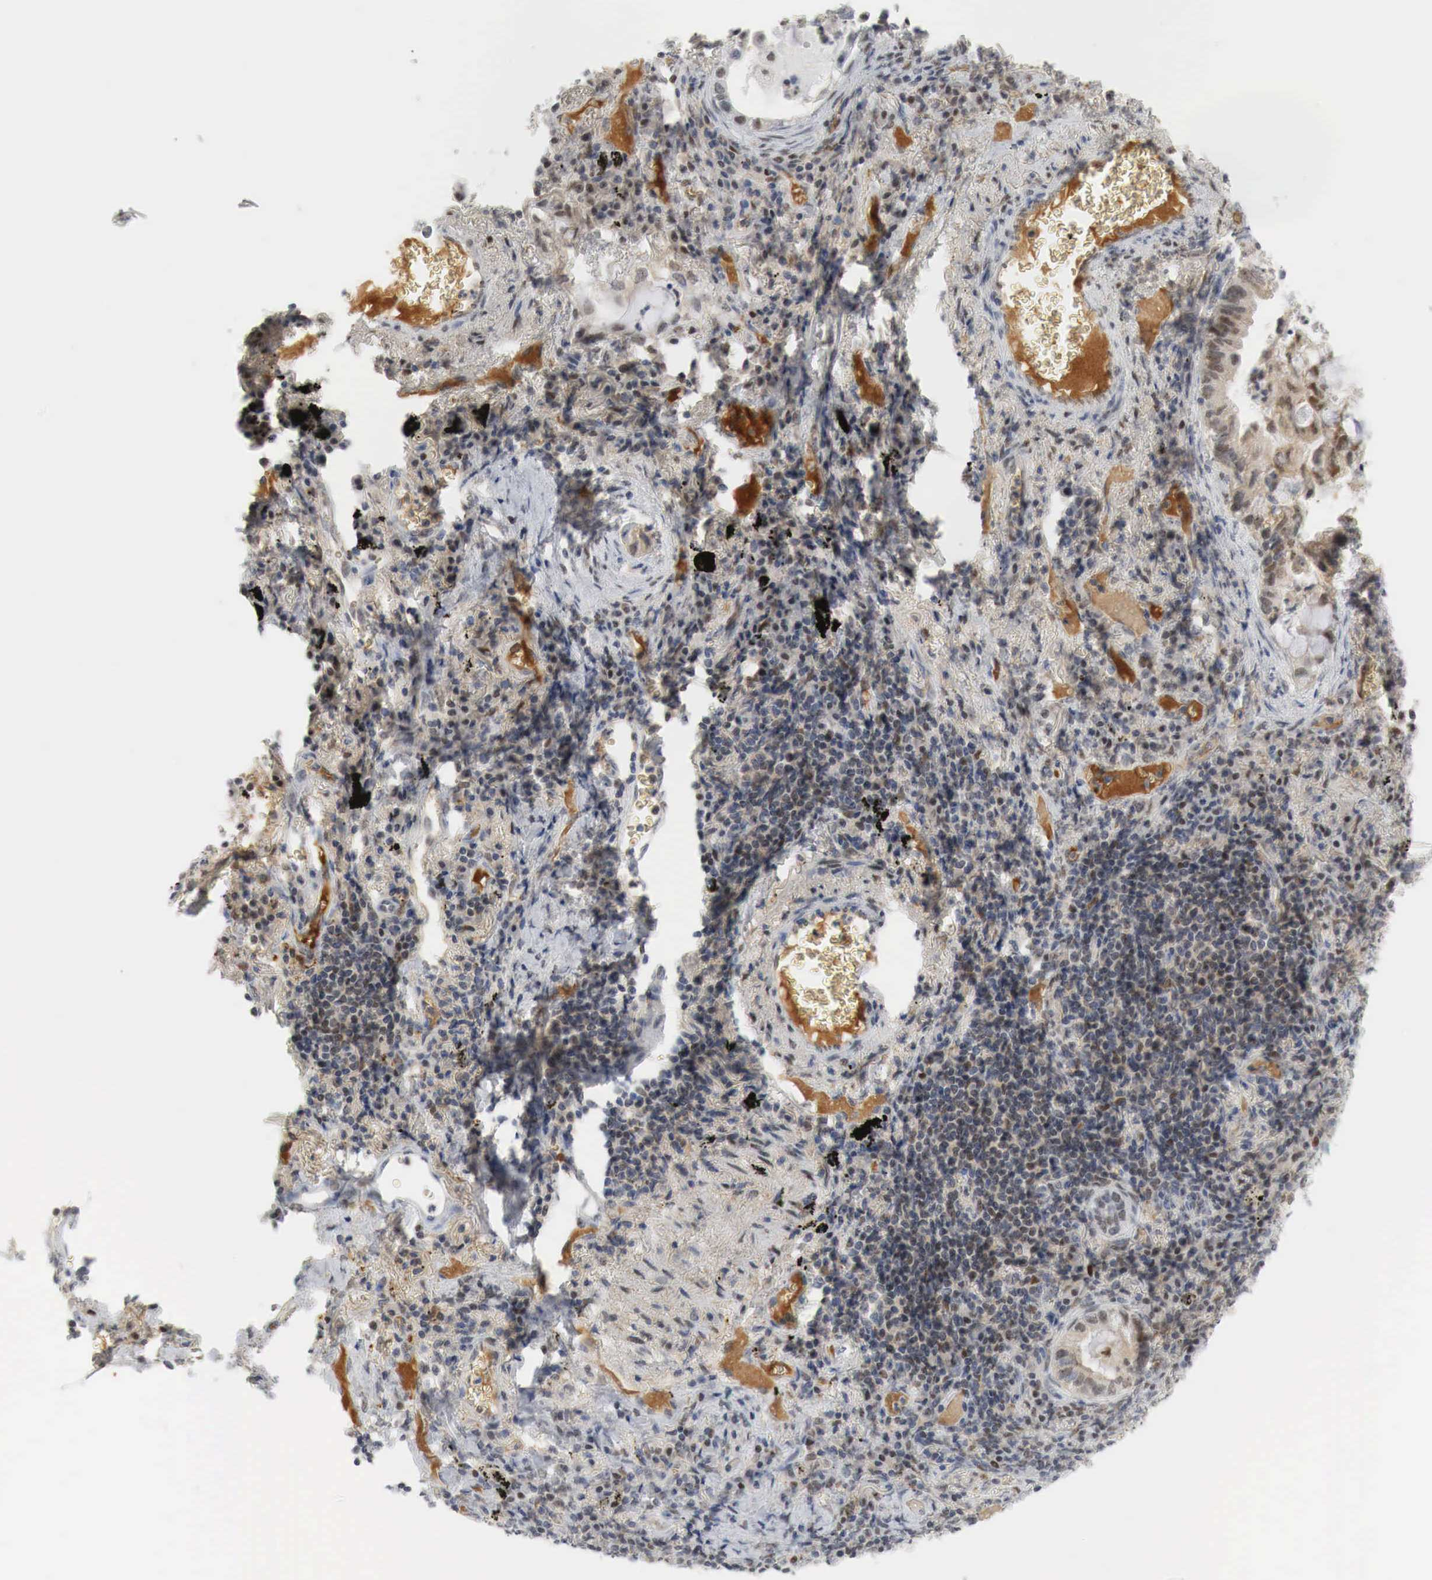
{"staining": {"intensity": "moderate", "quantity": "25%-75%", "location": "cytoplasmic/membranous,nuclear"}, "tissue": "lung cancer", "cell_type": "Tumor cells", "image_type": "cancer", "snomed": [{"axis": "morphology", "description": "Adenocarcinoma, NOS"}, {"axis": "topography", "description": "Lung"}], "caption": "Lung cancer (adenocarcinoma) tissue demonstrates moderate cytoplasmic/membranous and nuclear expression in approximately 25%-75% of tumor cells", "gene": "MYC", "patient": {"sex": "female", "age": 50}}